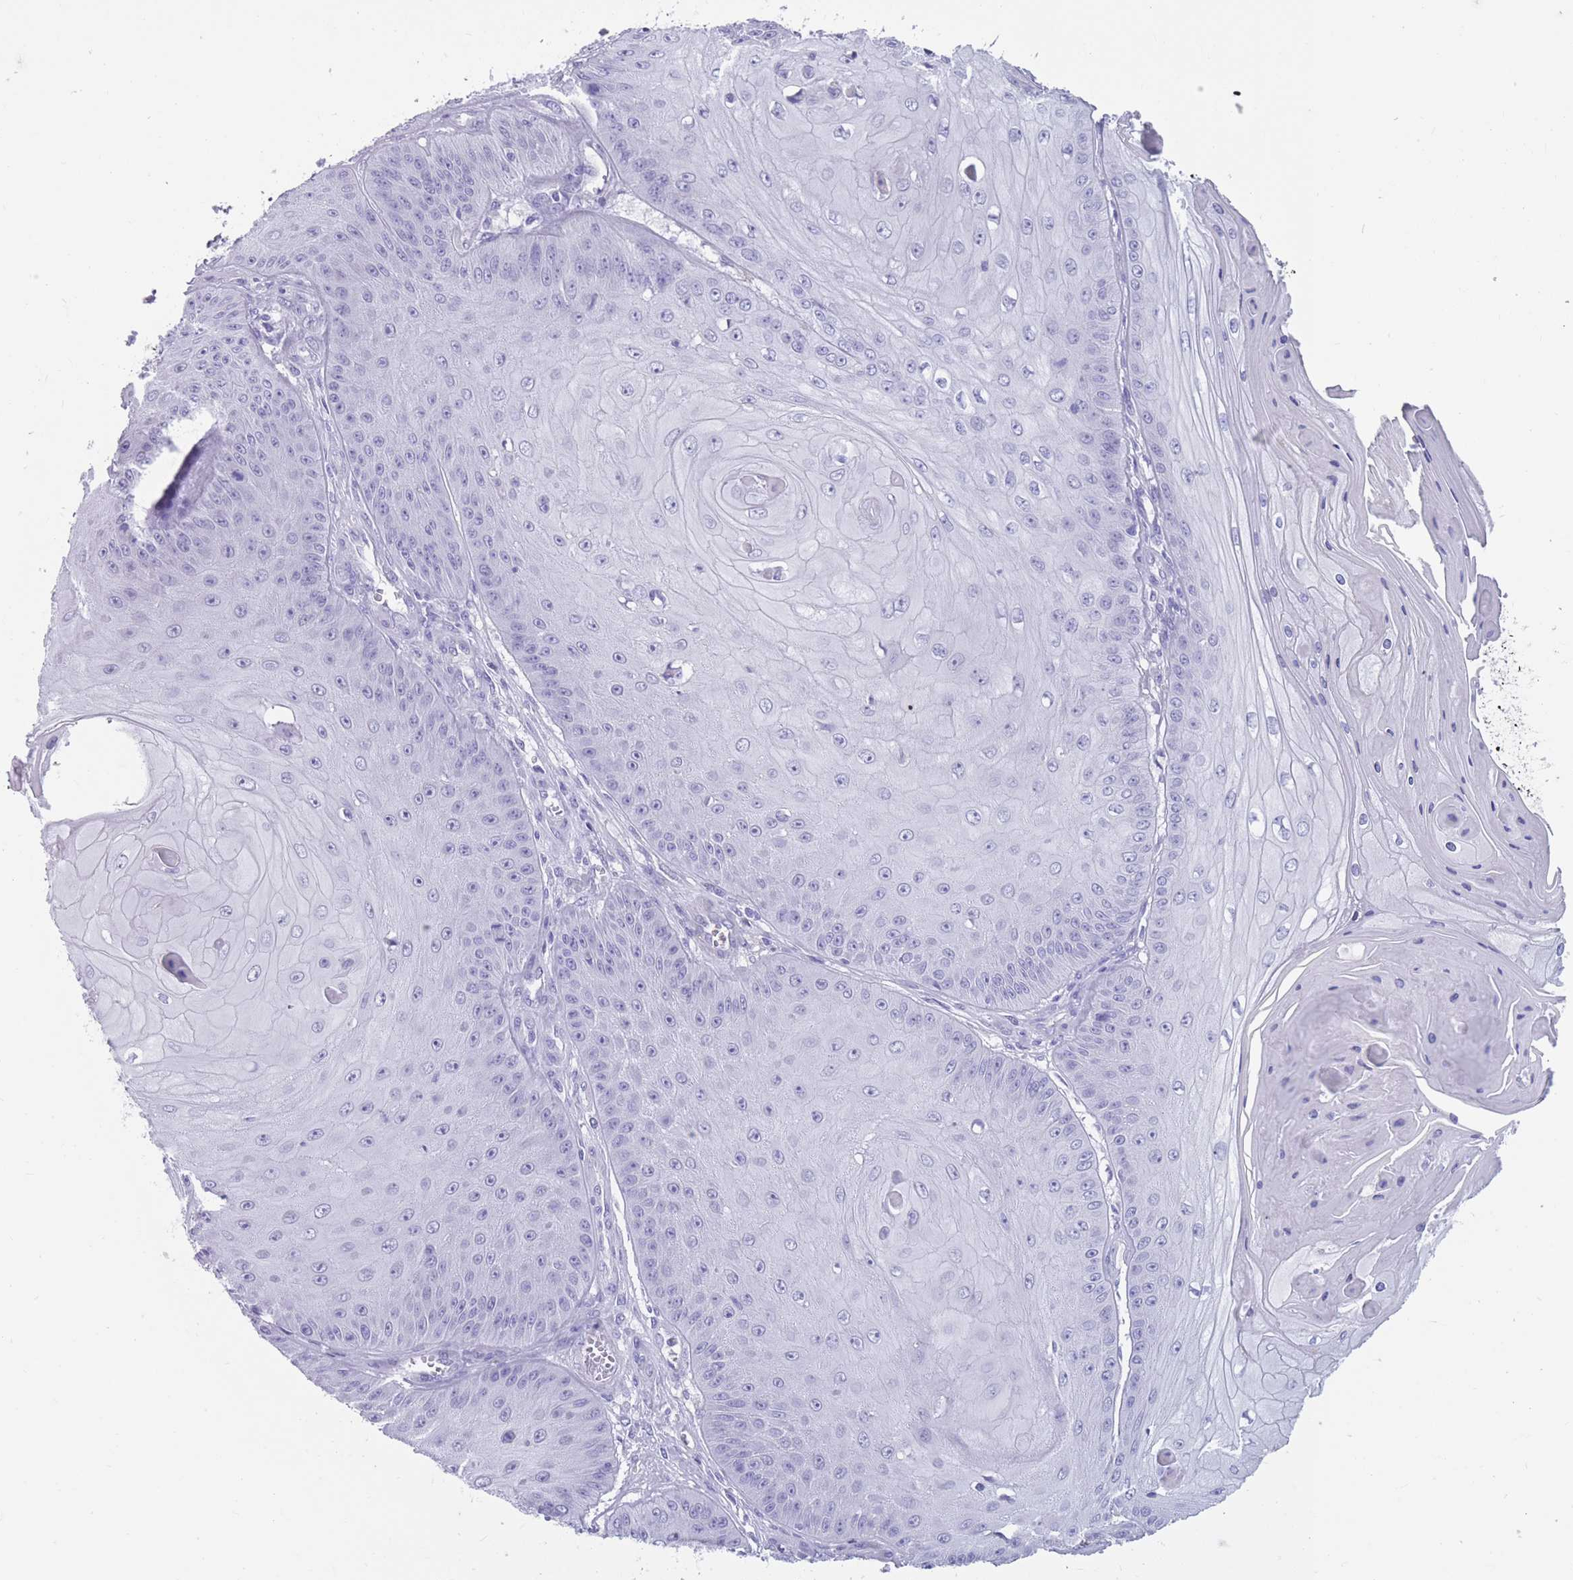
{"staining": {"intensity": "negative", "quantity": "none", "location": "none"}, "tissue": "skin cancer", "cell_type": "Tumor cells", "image_type": "cancer", "snomed": [{"axis": "morphology", "description": "Squamous cell carcinoma, NOS"}, {"axis": "topography", "description": "Skin"}], "caption": "This is a histopathology image of immunohistochemistry (IHC) staining of skin squamous cell carcinoma, which shows no staining in tumor cells.", "gene": "DPYD", "patient": {"sex": "male", "age": 70}}